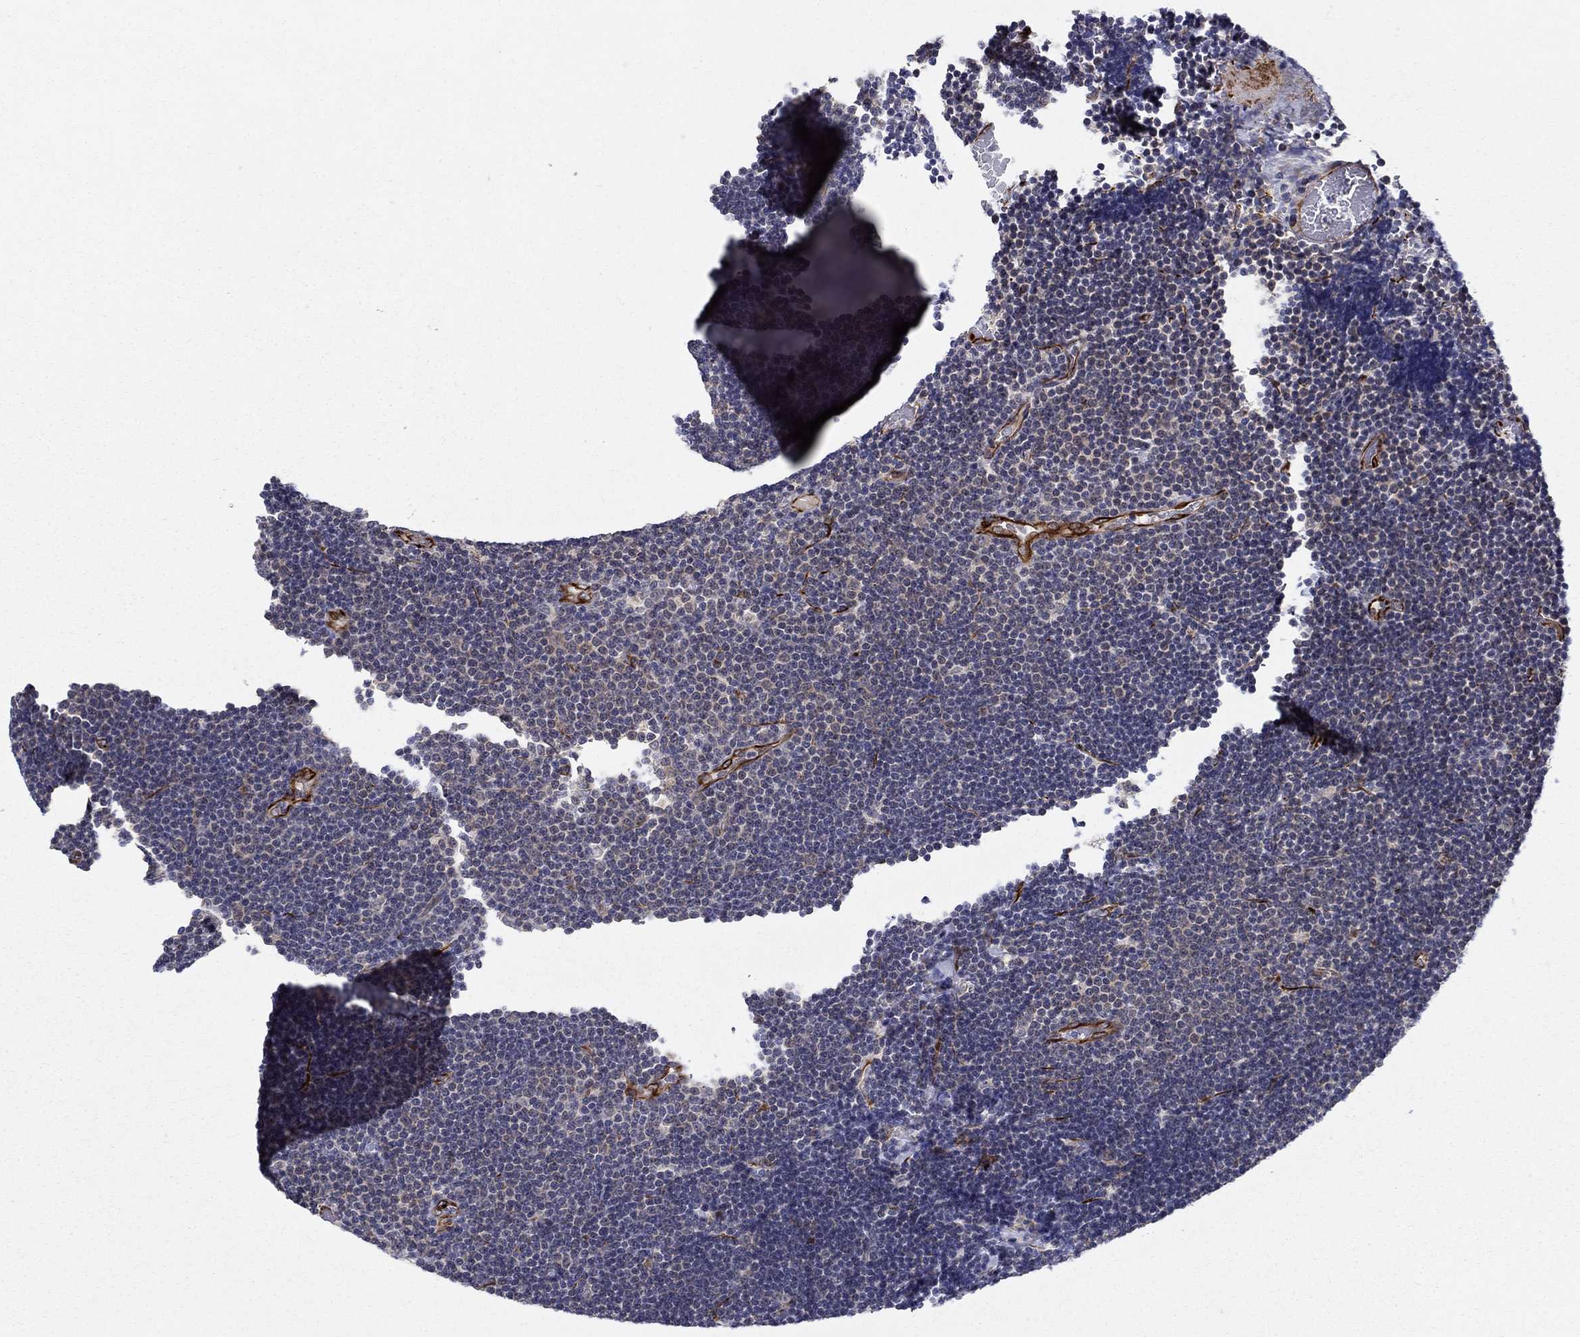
{"staining": {"intensity": "negative", "quantity": "none", "location": "none"}, "tissue": "lymphoma", "cell_type": "Tumor cells", "image_type": "cancer", "snomed": [{"axis": "morphology", "description": "Malignant lymphoma, non-Hodgkin's type, Low grade"}, {"axis": "topography", "description": "Brain"}], "caption": "The IHC photomicrograph has no significant staining in tumor cells of lymphoma tissue.", "gene": "LACTB2", "patient": {"sex": "female", "age": 66}}